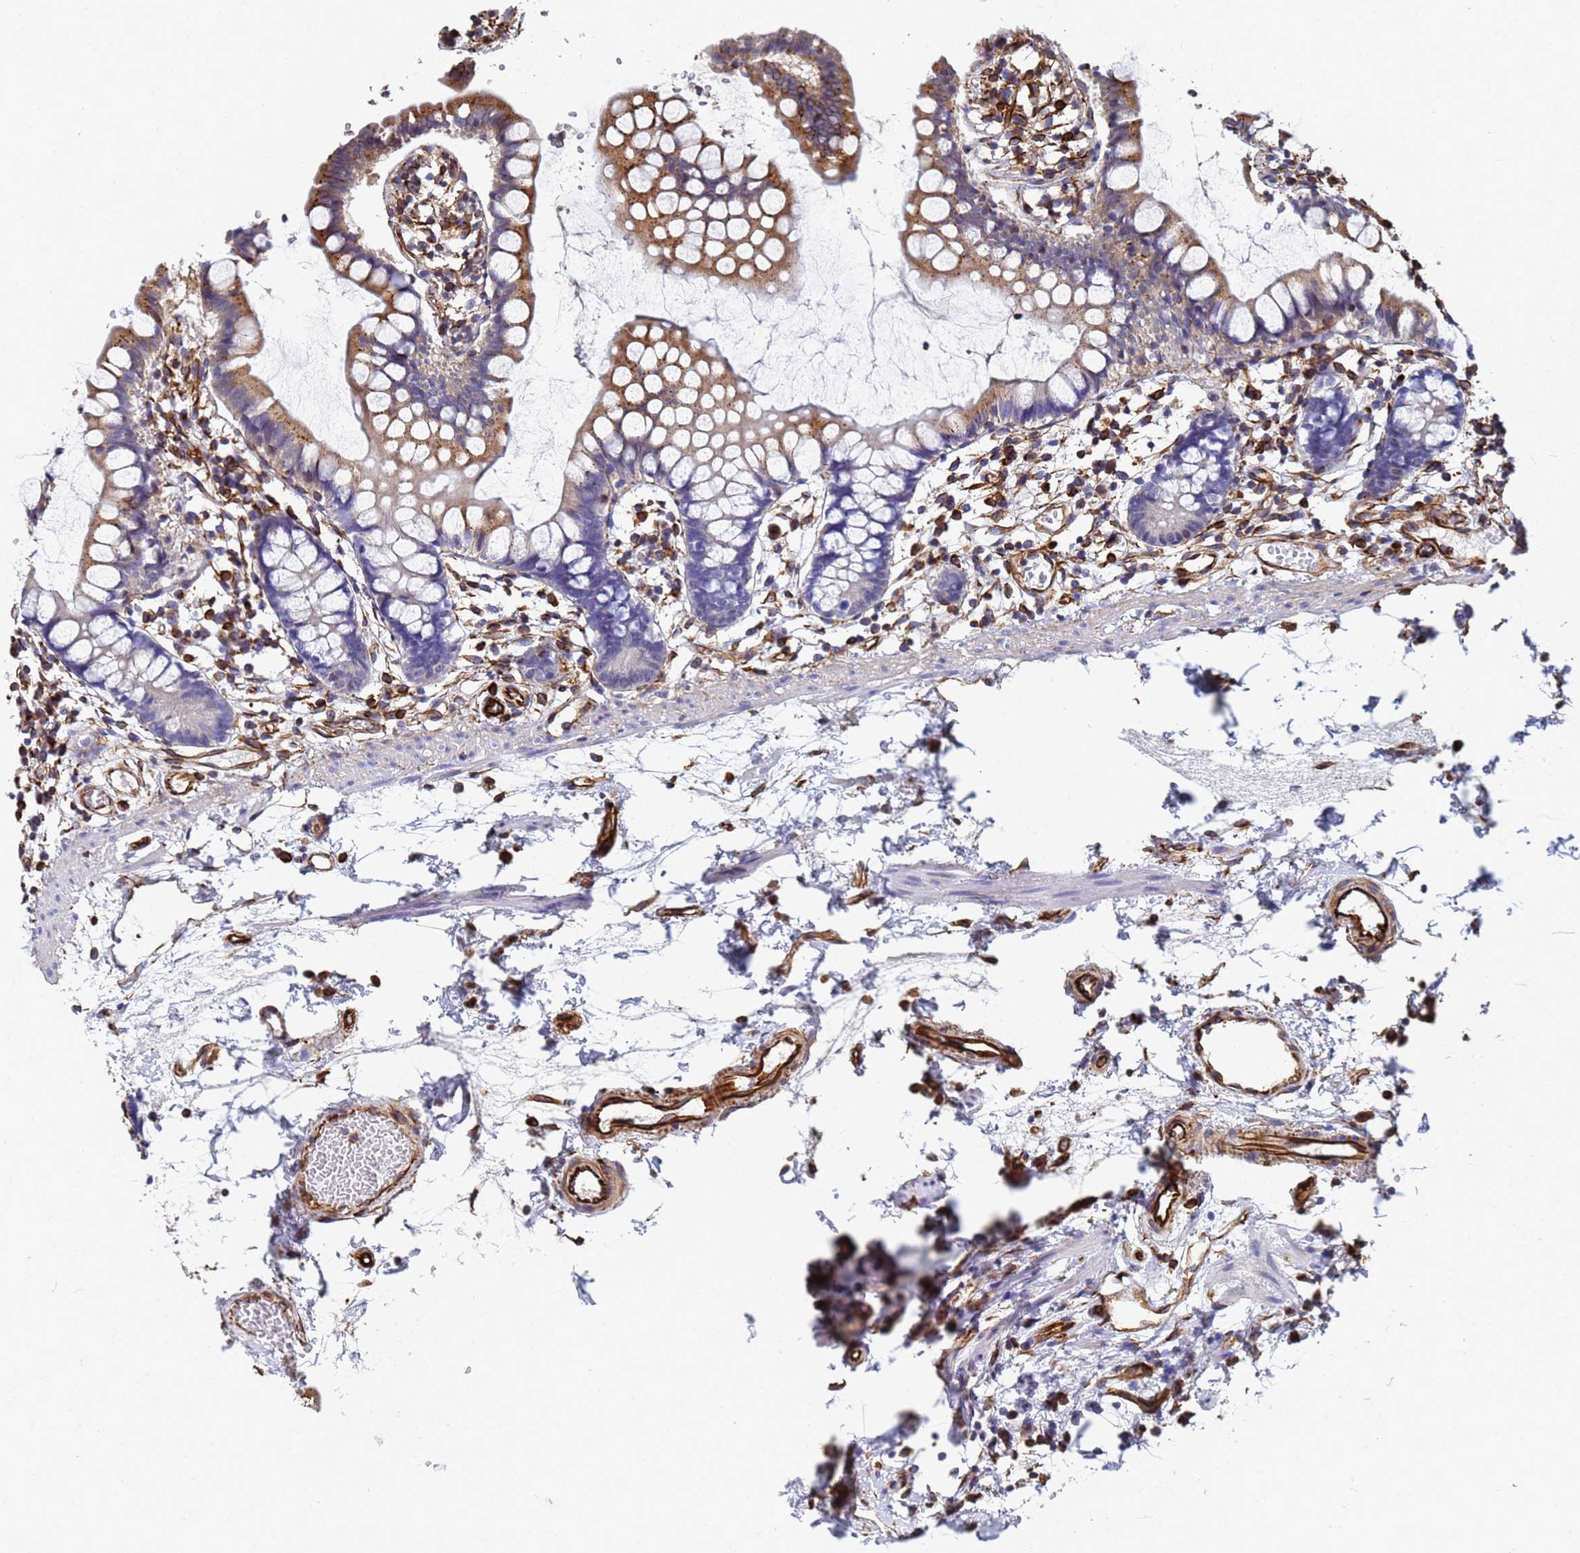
{"staining": {"intensity": "moderate", "quantity": "<25%", "location": "cytoplasmic/membranous"}, "tissue": "small intestine", "cell_type": "Glandular cells", "image_type": "normal", "snomed": [{"axis": "morphology", "description": "Normal tissue, NOS"}, {"axis": "topography", "description": "Small intestine"}], "caption": "IHC of normal small intestine reveals low levels of moderate cytoplasmic/membranous expression in about <25% of glandular cells.", "gene": "SYT13", "patient": {"sex": "female", "age": 84}}